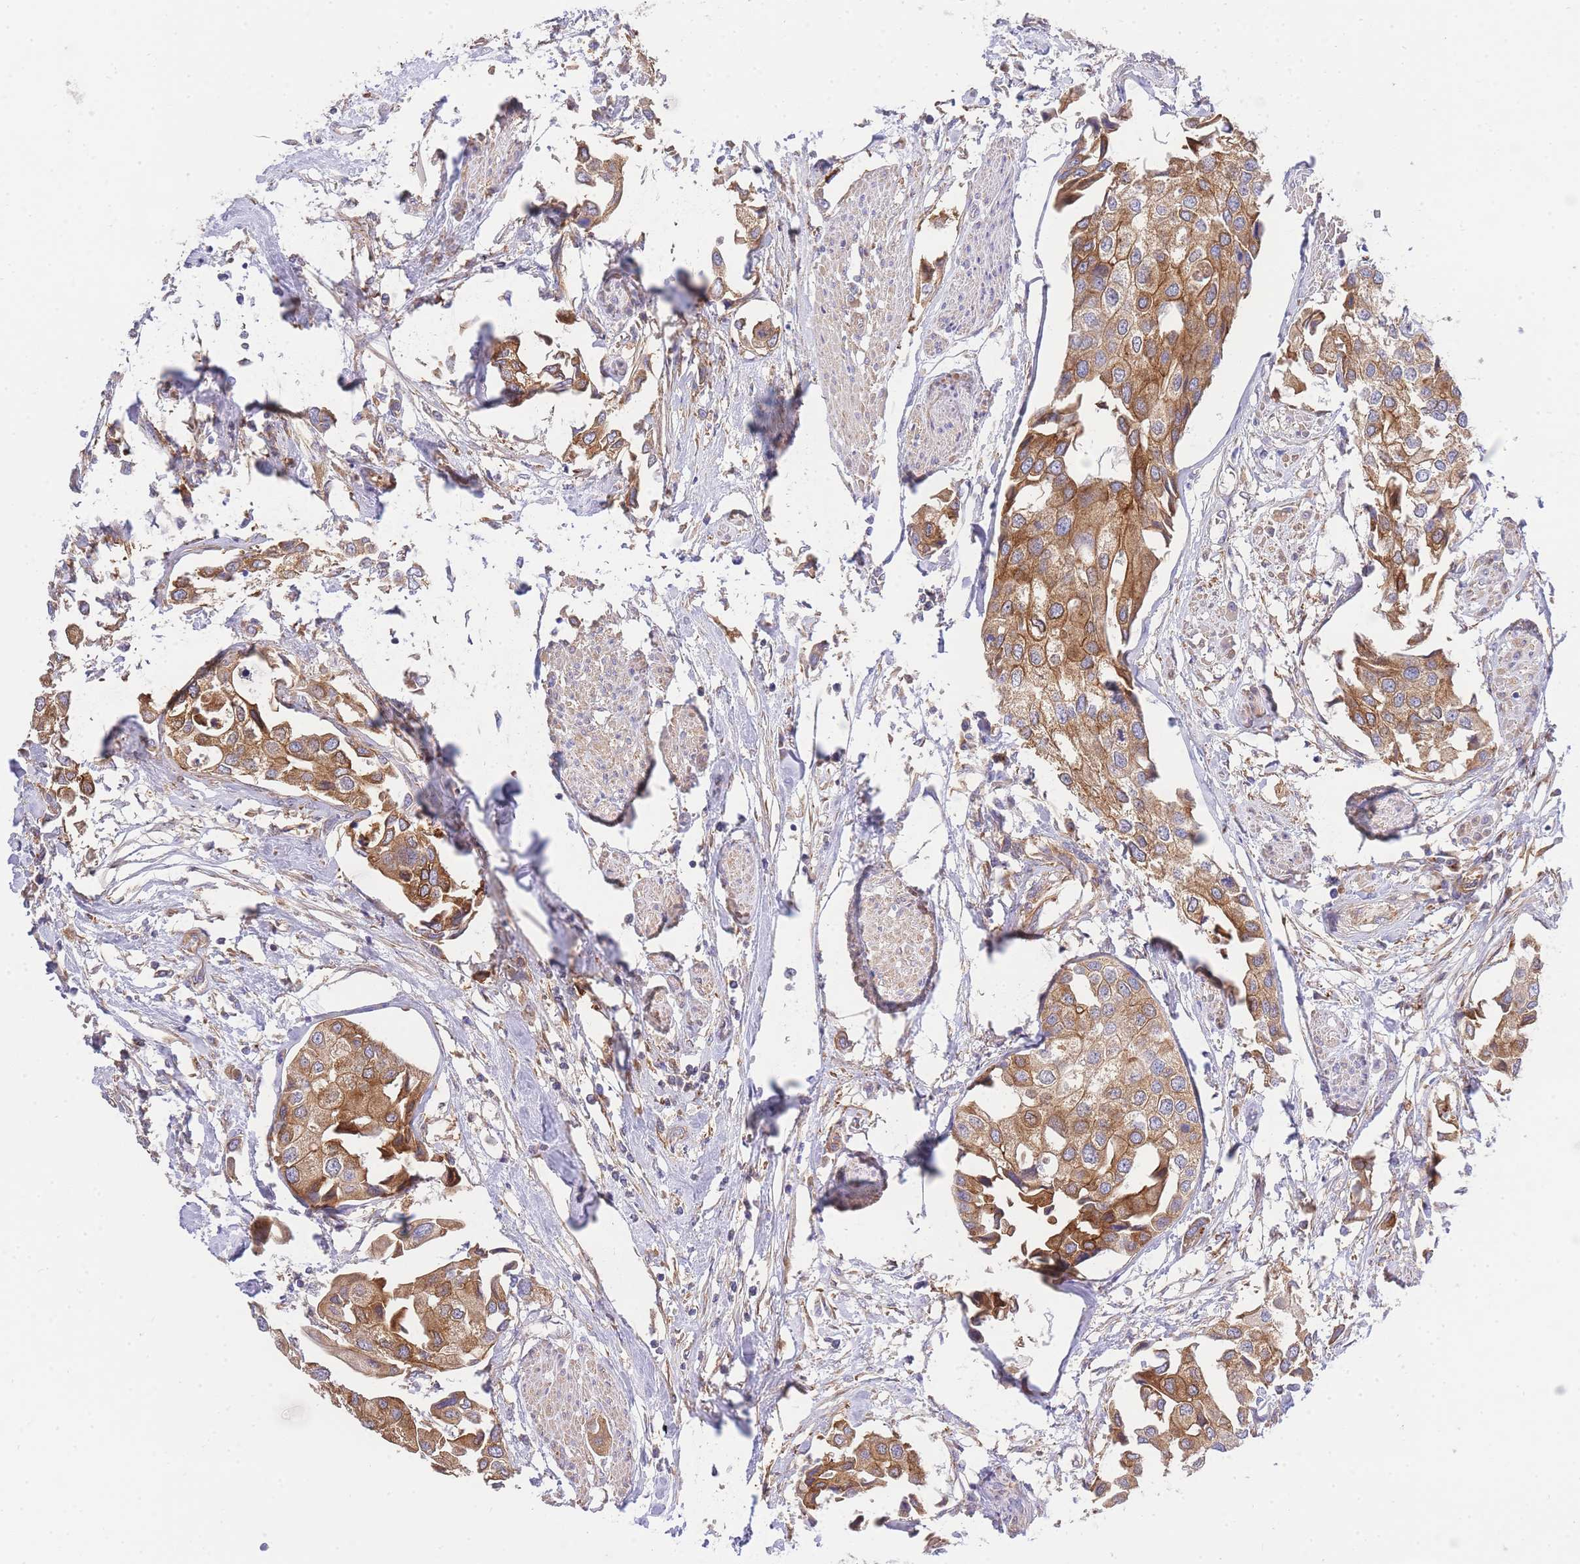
{"staining": {"intensity": "moderate", "quantity": ">75%", "location": "cytoplasmic/membranous"}, "tissue": "urothelial cancer", "cell_type": "Tumor cells", "image_type": "cancer", "snomed": [{"axis": "morphology", "description": "Urothelial carcinoma, High grade"}, {"axis": "topography", "description": "Urinary bladder"}], "caption": "Urothelial cancer stained with immunohistochemistry (IHC) reveals moderate cytoplasmic/membranous positivity in approximately >75% of tumor cells.", "gene": "INSYN2B", "patient": {"sex": "male", "age": 64}}